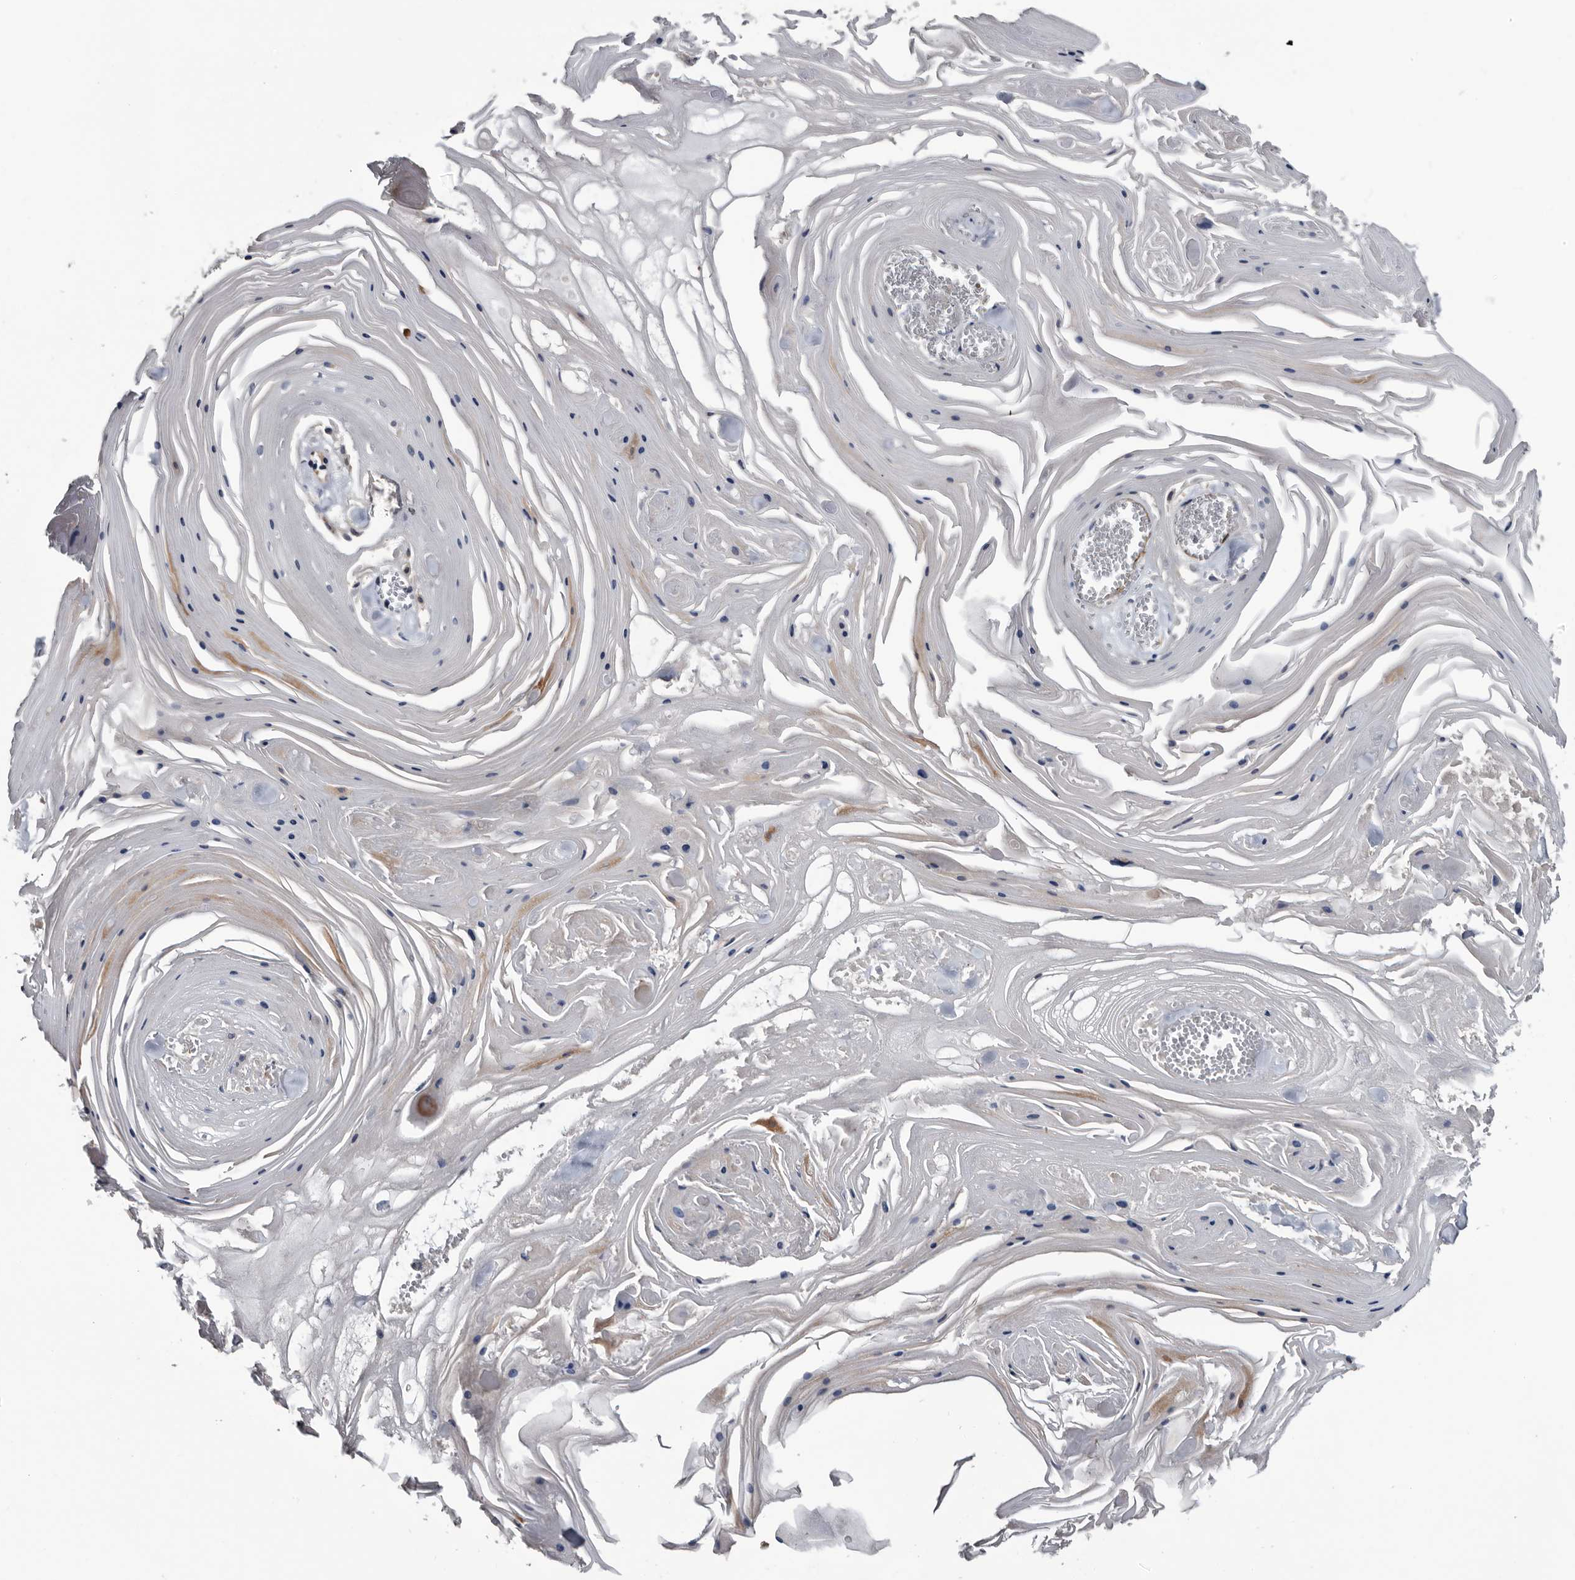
{"staining": {"intensity": "negative", "quantity": "none", "location": "none"}, "tissue": "skin cancer", "cell_type": "Tumor cells", "image_type": "cancer", "snomed": [{"axis": "morphology", "description": "Squamous cell carcinoma, NOS"}, {"axis": "topography", "description": "Skin"}], "caption": "Image shows no protein expression in tumor cells of skin cancer (squamous cell carcinoma) tissue.", "gene": "IARS1", "patient": {"sex": "male", "age": 74}}